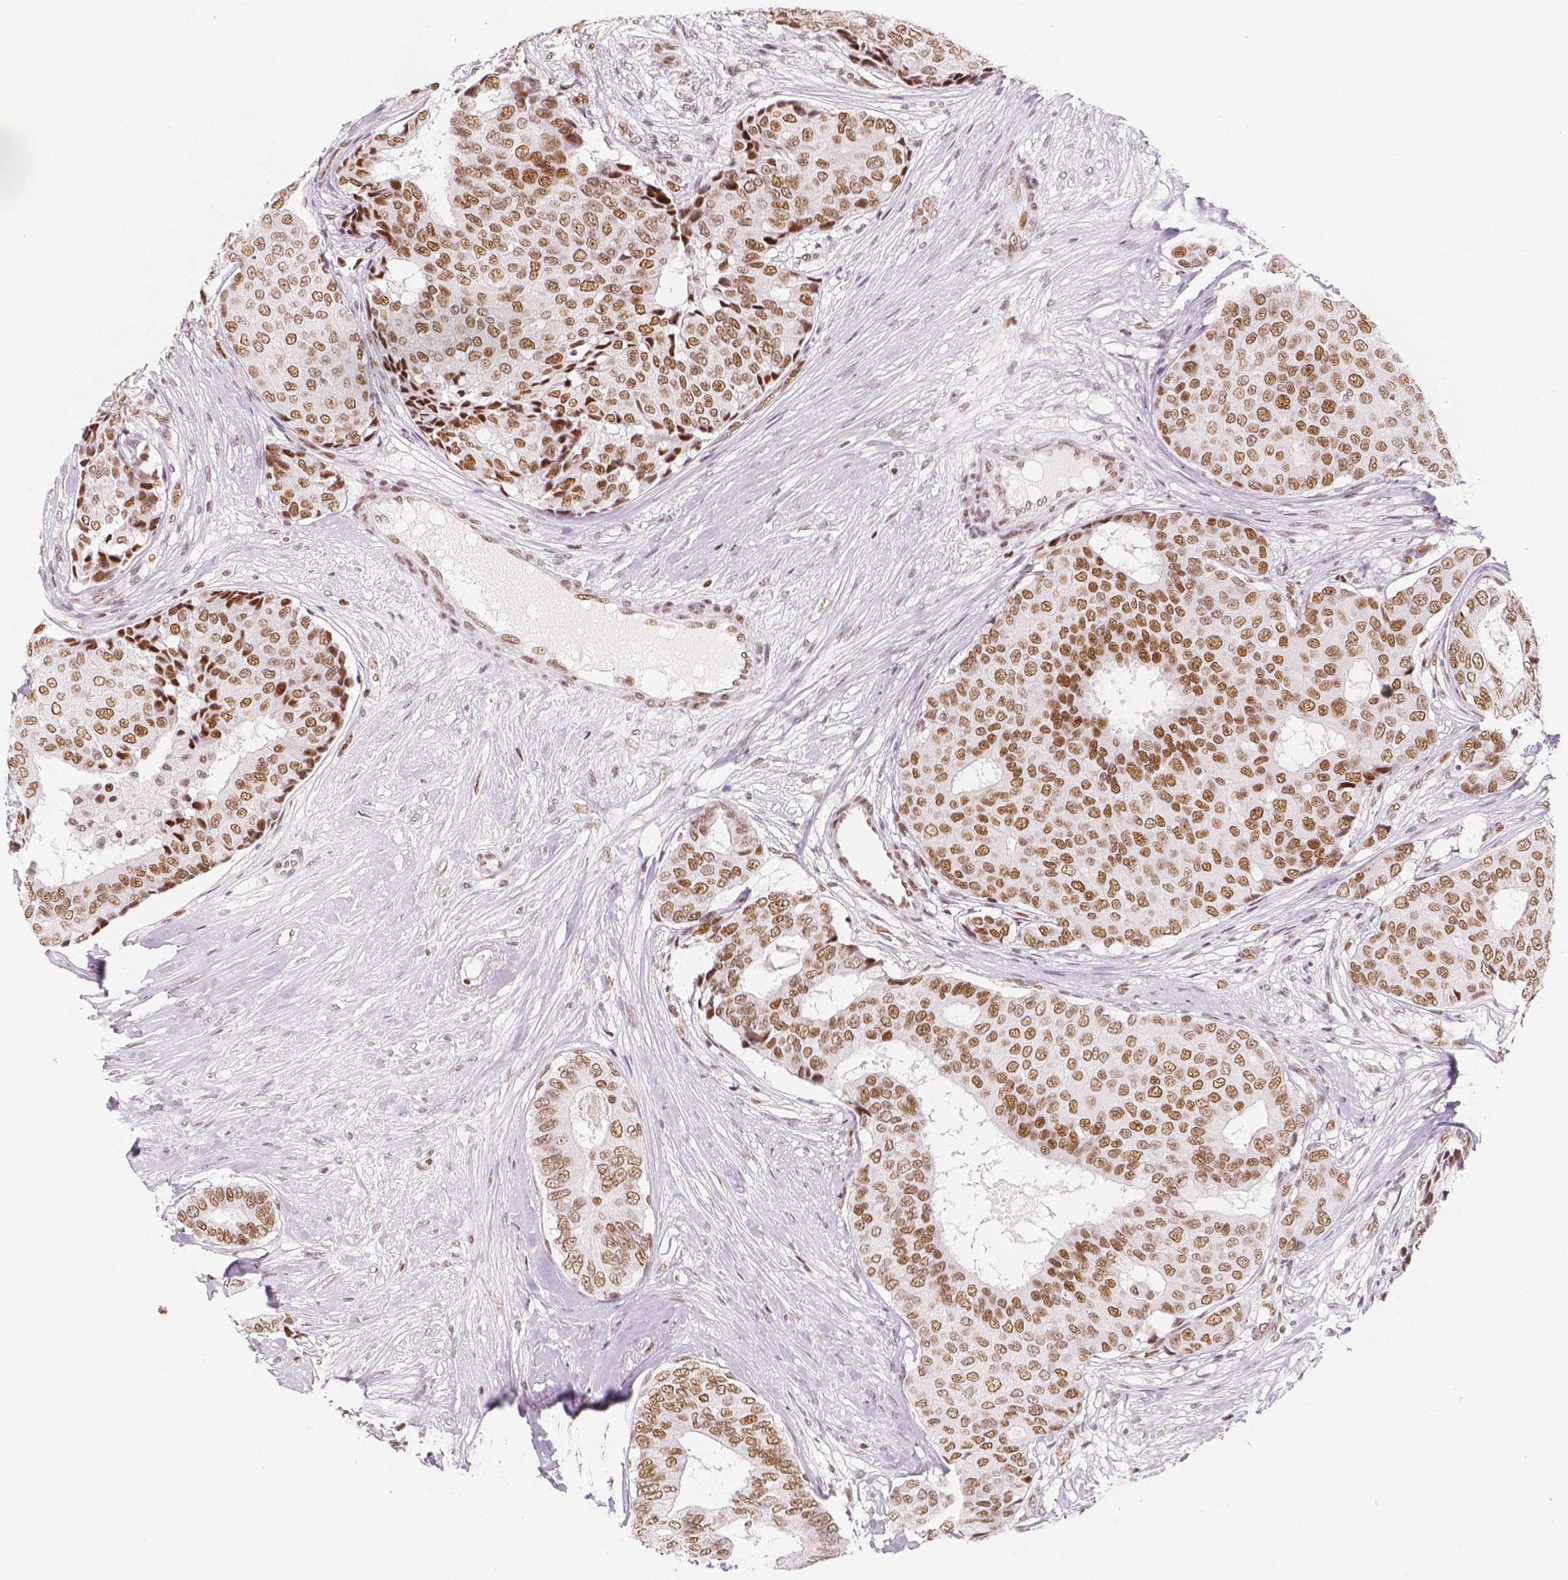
{"staining": {"intensity": "moderate", "quantity": ">75%", "location": "nuclear"}, "tissue": "breast cancer", "cell_type": "Tumor cells", "image_type": "cancer", "snomed": [{"axis": "morphology", "description": "Duct carcinoma"}, {"axis": "topography", "description": "Breast"}], "caption": "Immunohistochemical staining of human breast cancer reveals moderate nuclear protein staining in about >75% of tumor cells.", "gene": "HDAC1", "patient": {"sex": "female", "age": 75}}